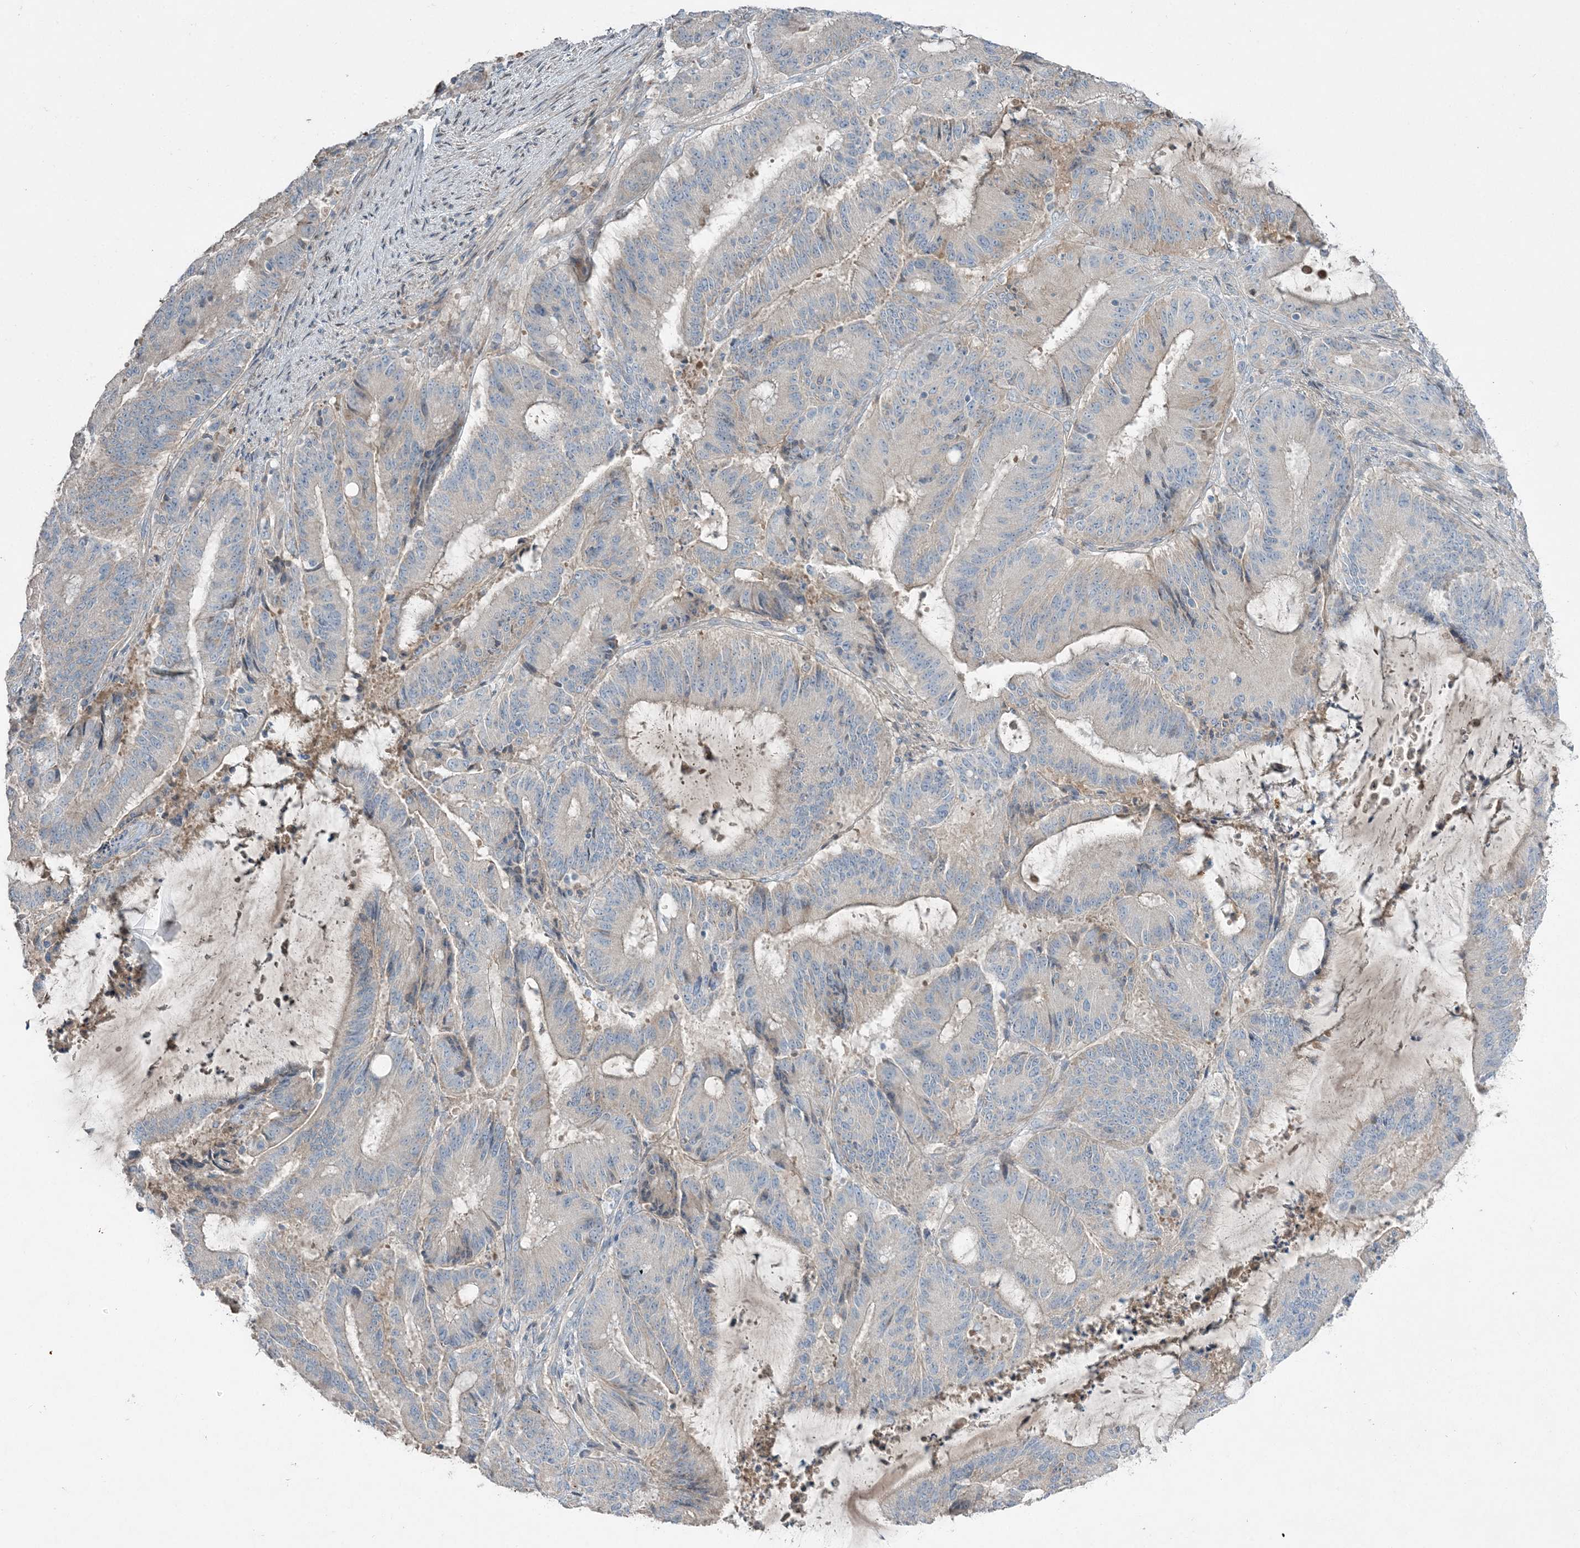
{"staining": {"intensity": "negative", "quantity": "none", "location": "none"}, "tissue": "liver cancer", "cell_type": "Tumor cells", "image_type": "cancer", "snomed": [{"axis": "morphology", "description": "Normal tissue, NOS"}, {"axis": "morphology", "description": "Cholangiocarcinoma"}, {"axis": "topography", "description": "Liver"}, {"axis": "topography", "description": "Peripheral nerve tissue"}], "caption": "Histopathology image shows no protein positivity in tumor cells of liver cancer tissue.", "gene": "SLC4A10", "patient": {"sex": "female", "age": 73}}